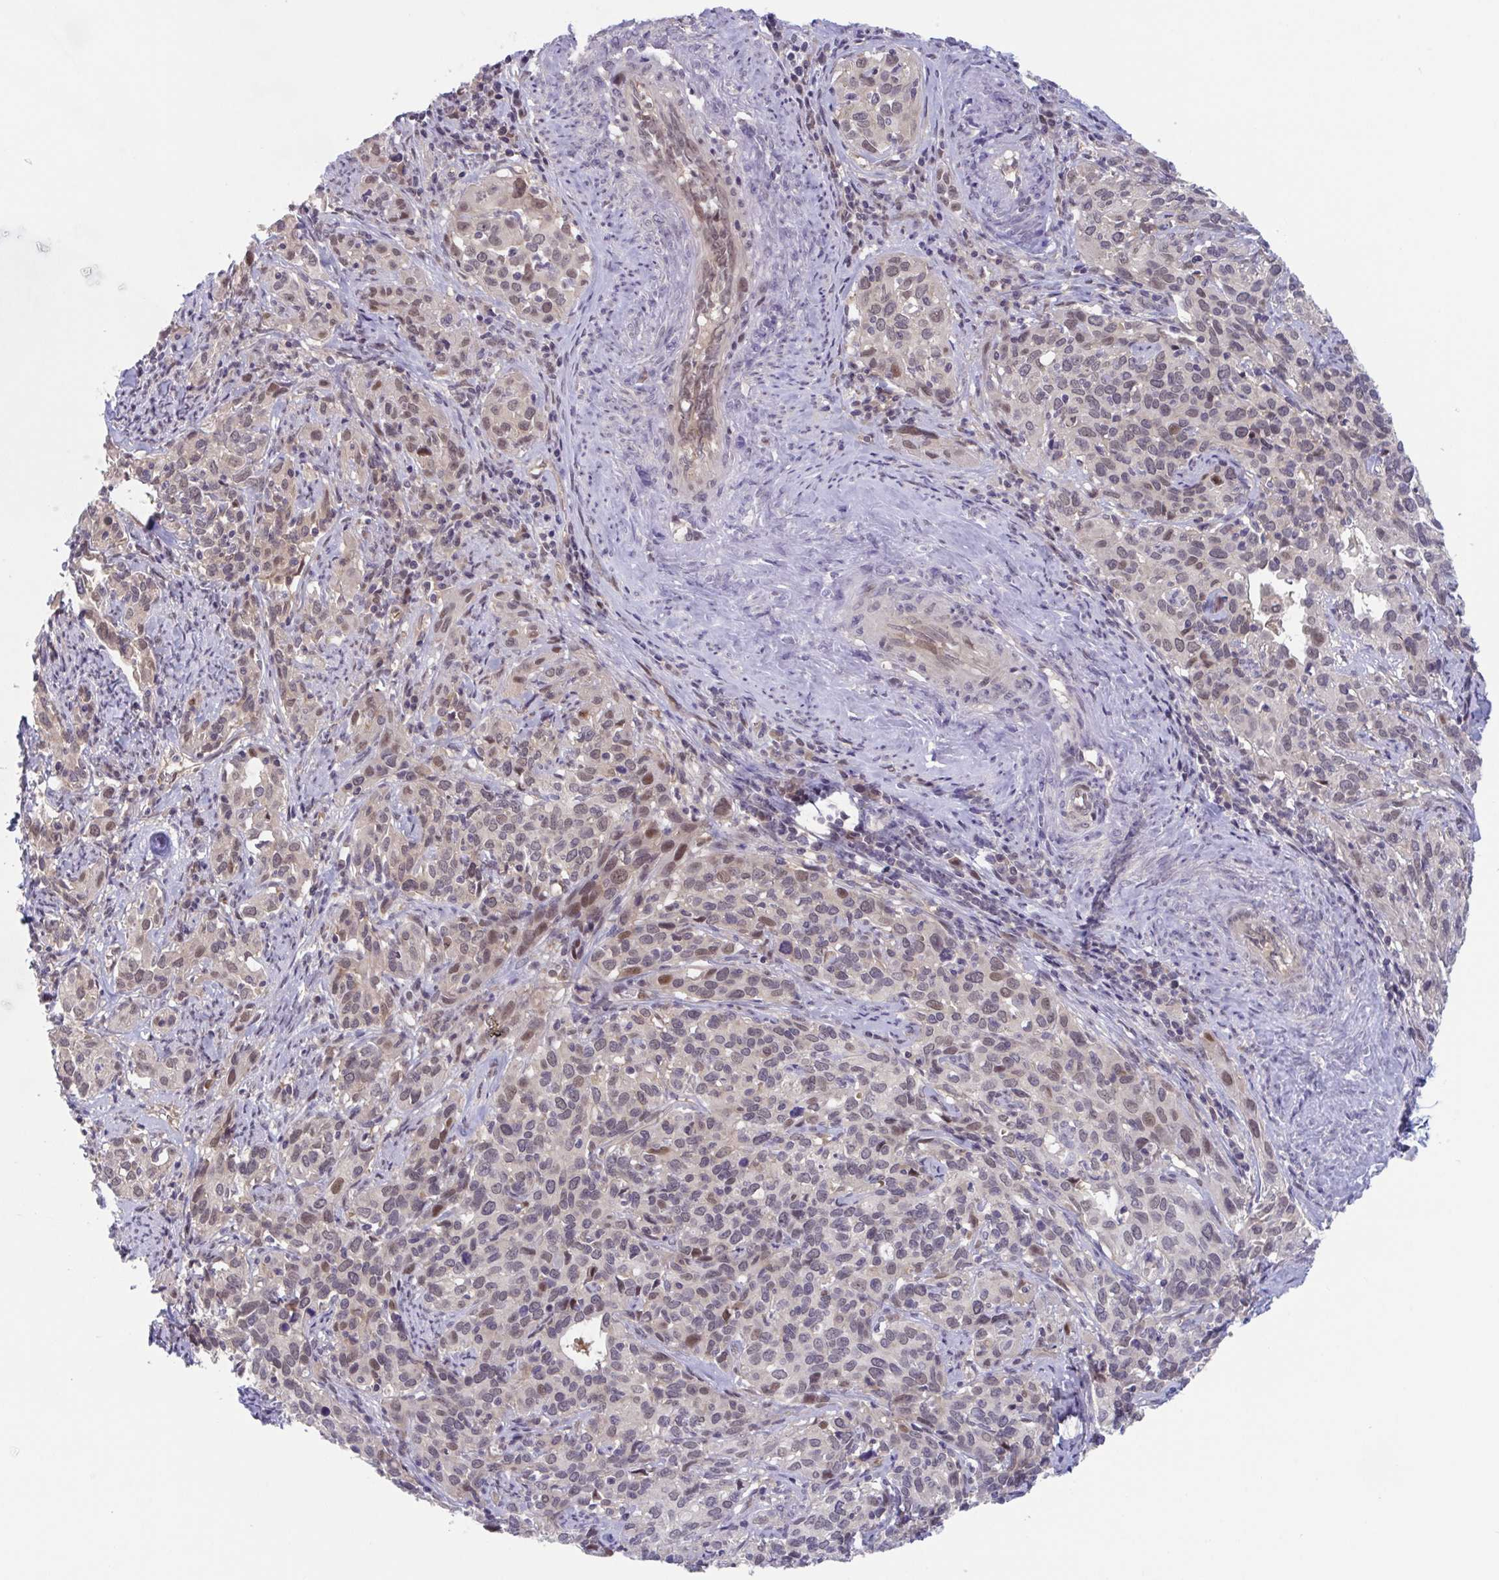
{"staining": {"intensity": "moderate", "quantity": "25%-75%", "location": "nuclear"}, "tissue": "cervical cancer", "cell_type": "Tumor cells", "image_type": "cancer", "snomed": [{"axis": "morphology", "description": "Normal tissue, NOS"}, {"axis": "morphology", "description": "Squamous cell carcinoma, NOS"}, {"axis": "topography", "description": "Cervix"}], "caption": "Immunohistochemistry photomicrograph of neoplastic tissue: squamous cell carcinoma (cervical) stained using immunohistochemistry (IHC) shows medium levels of moderate protein expression localized specifically in the nuclear of tumor cells, appearing as a nuclear brown color.", "gene": "RIOK1", "patient": {"sex": "female", "age": 51}}